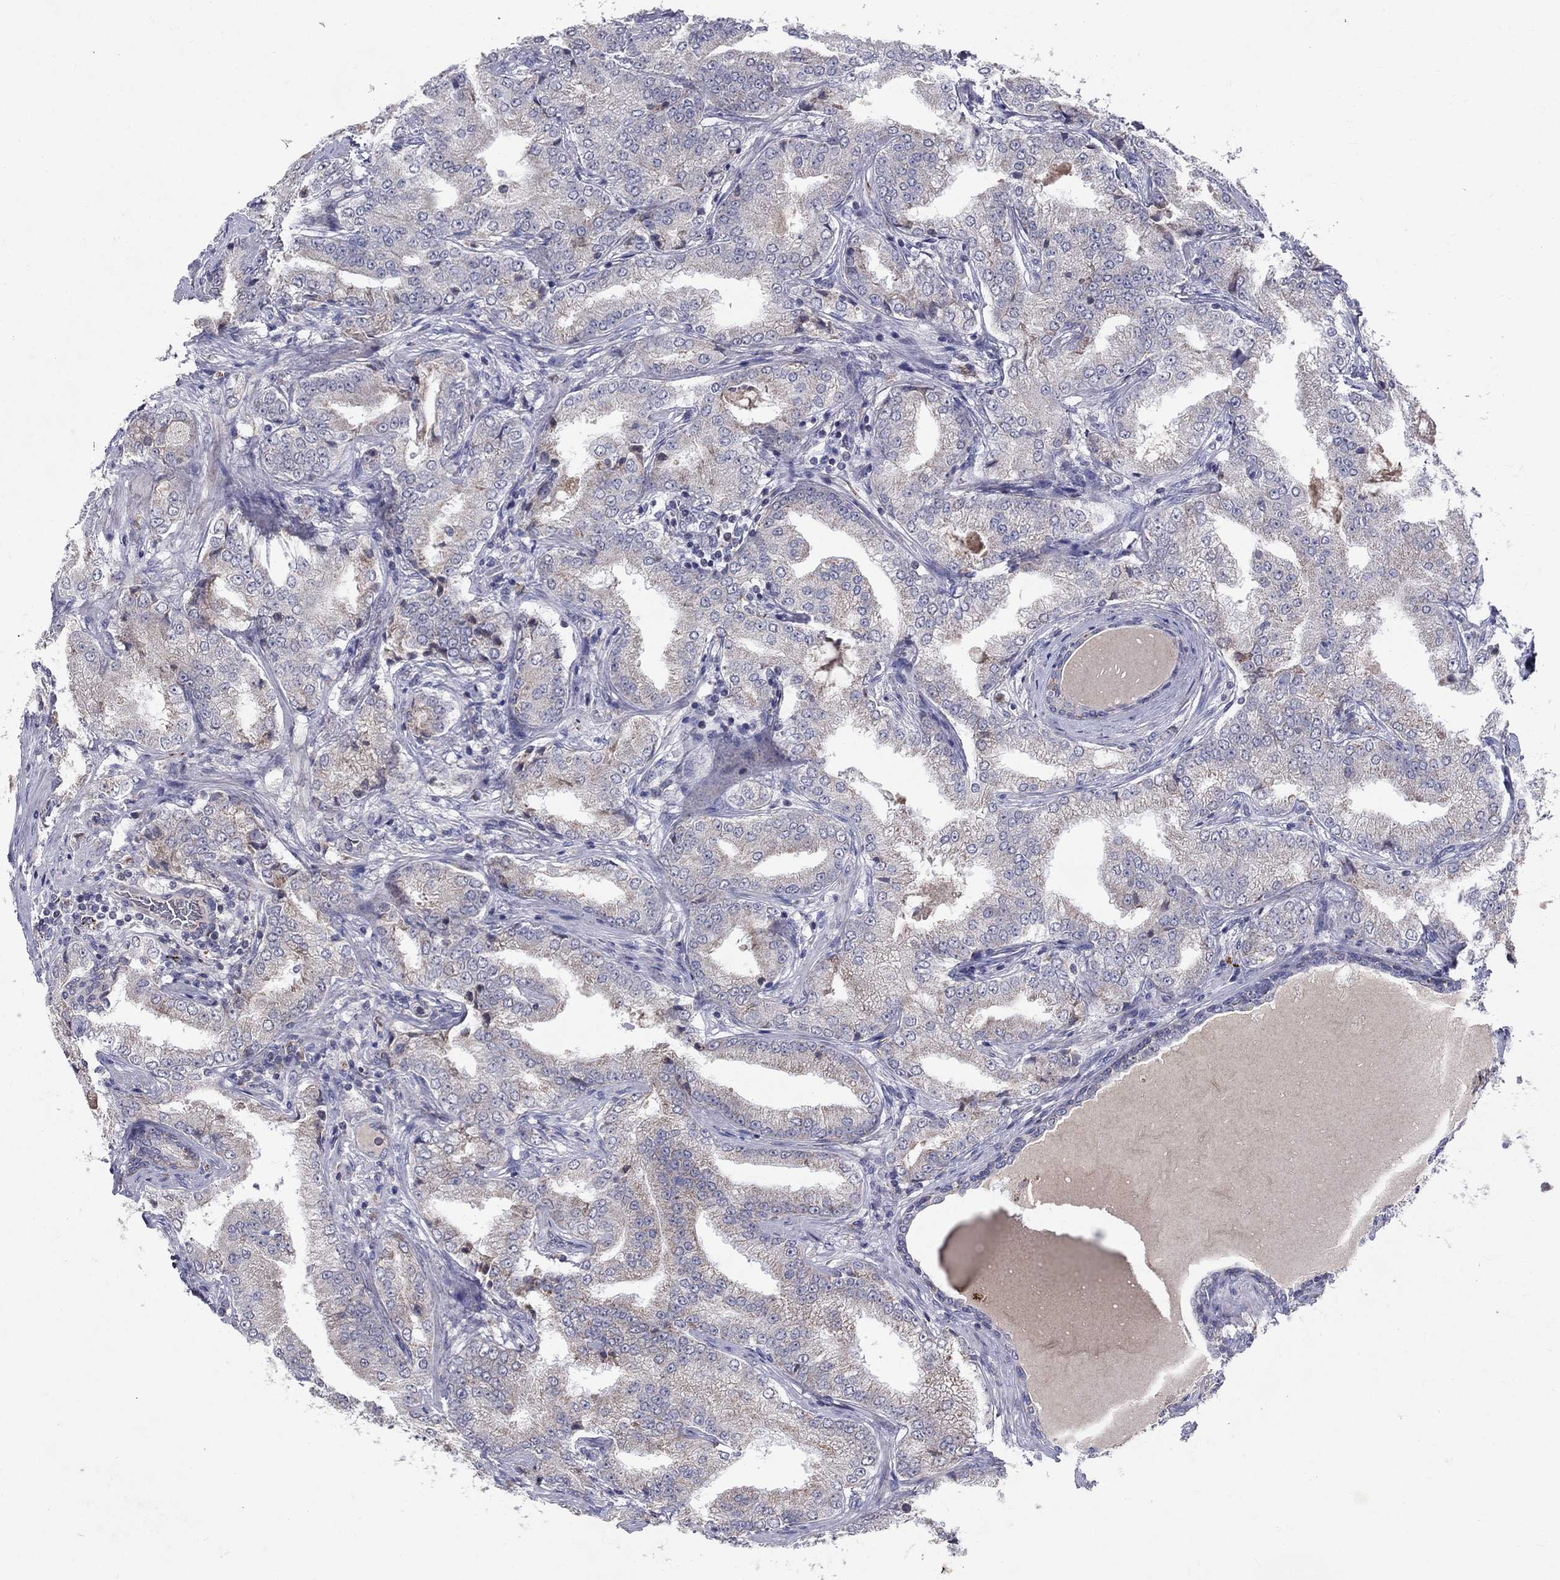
{"staining": {"intensity": "moderate", "quantity": "25%-75%", "location": "cytoplasmic/membranous"}, "tissue": "prostate cancer", "cell_type": "Tumor cells", "image_type": "cancer", "snomed": [{"axis": "morphology", "description": "Adenocarcinoma, NOS"}, {"axis": "topography", "description": "Prostate"}], "caption": "Prostate adenocarcinoma was stained to show a protein in brown. There is medium levels of moderate cytoplasmic/membranous expression in about 25%-75% of tumor cells.", "gene": "SLC4A10", "patient": {"sex": "male", "age": 65}}